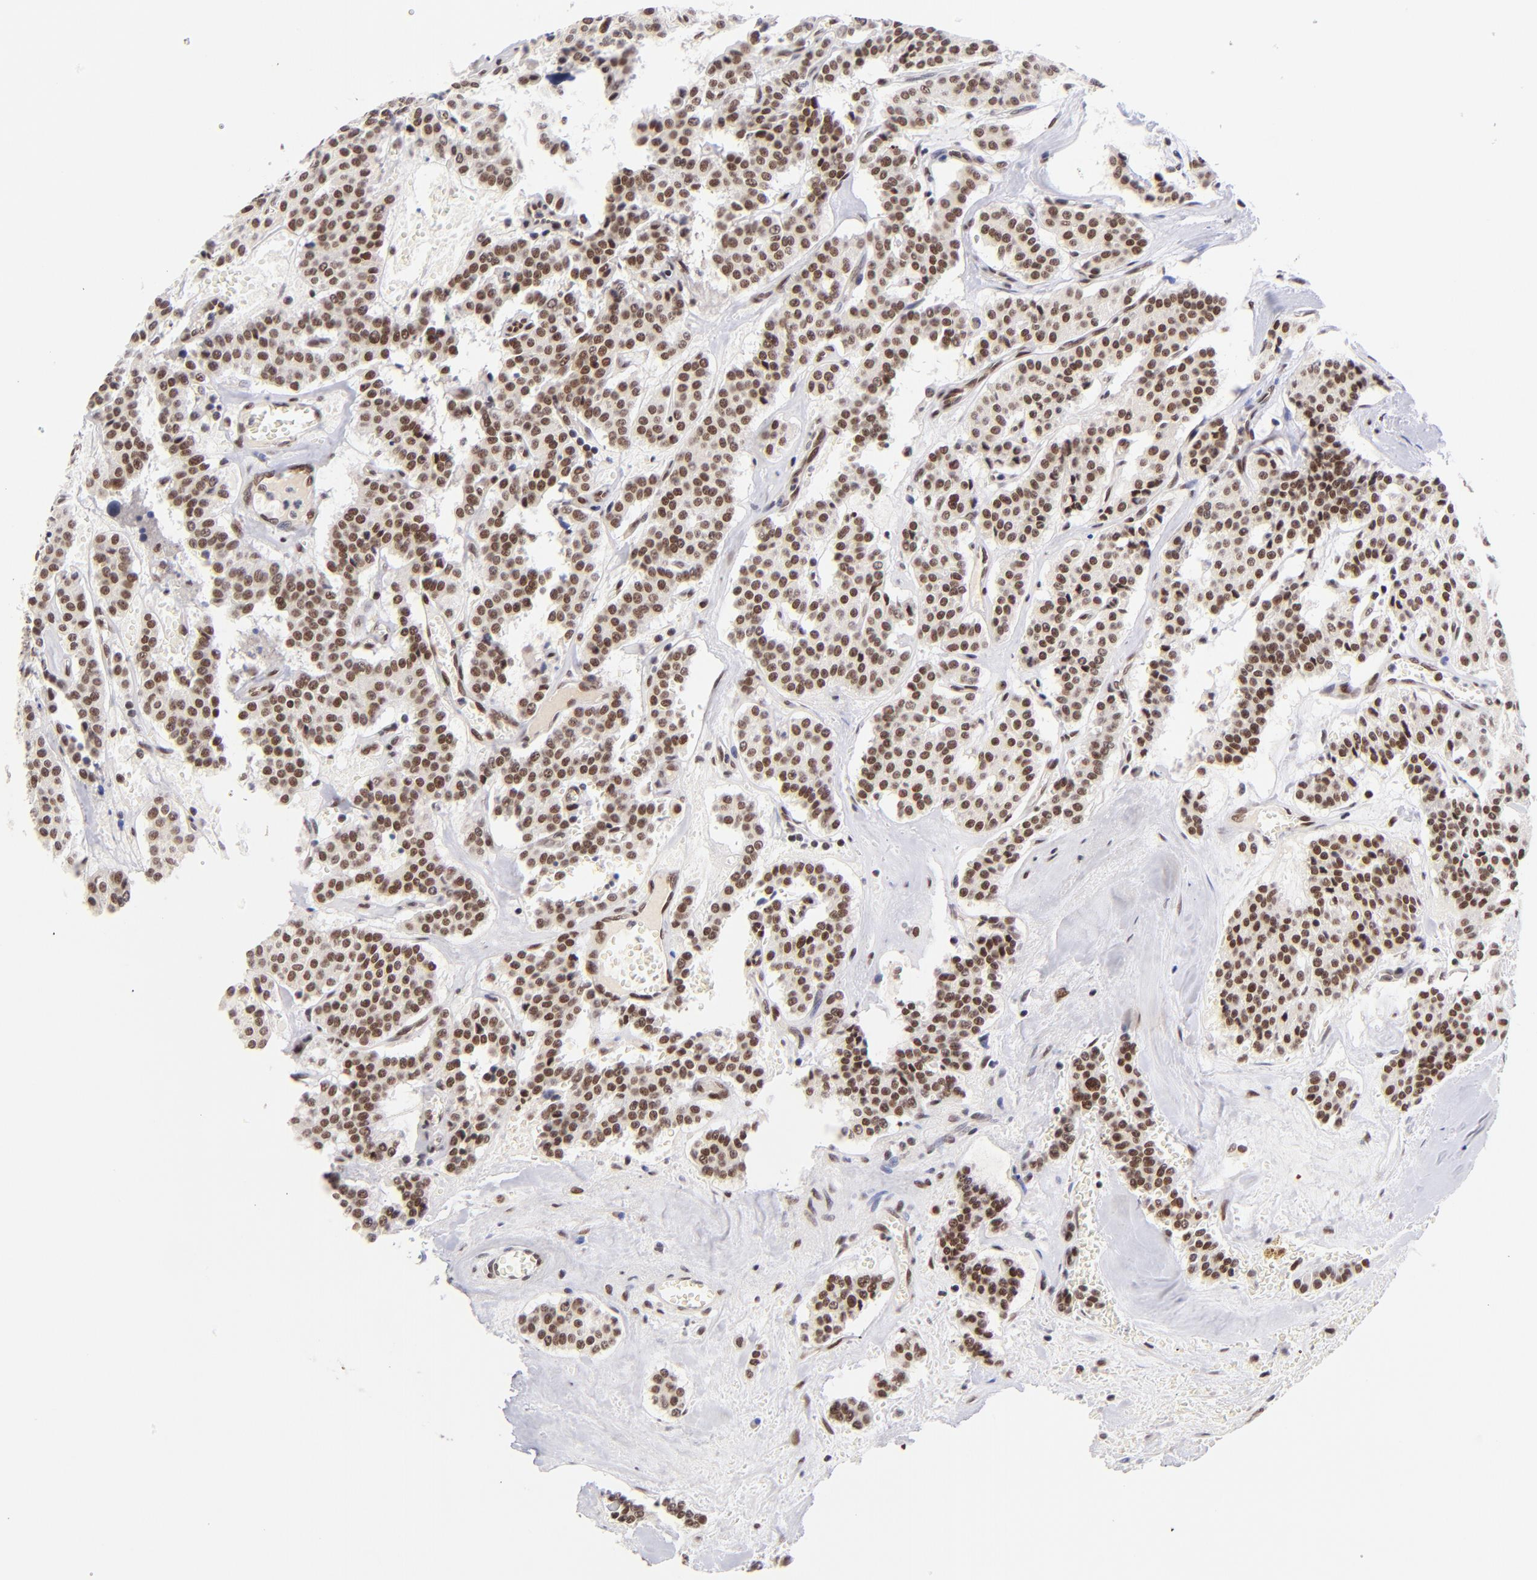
{"staining": {"intensity": "strong", "quantity": ">75%", "location": "nuclear"}, "tissue": "carcinoid", "cell_type": "Tumor cells", "image_type": "cancer", "snomed": [{"axis": "morphology", "description": "Carcinoid, malignant, NOS"}, {"axis": "topography", "description": "Bronchus"}], "caption": "A brown stain labels strong nuclear expression of a protein in human carcinoid tumor cells.", "gene": "MIDEAS", "patient": {"sex": "male", "age": 55}}